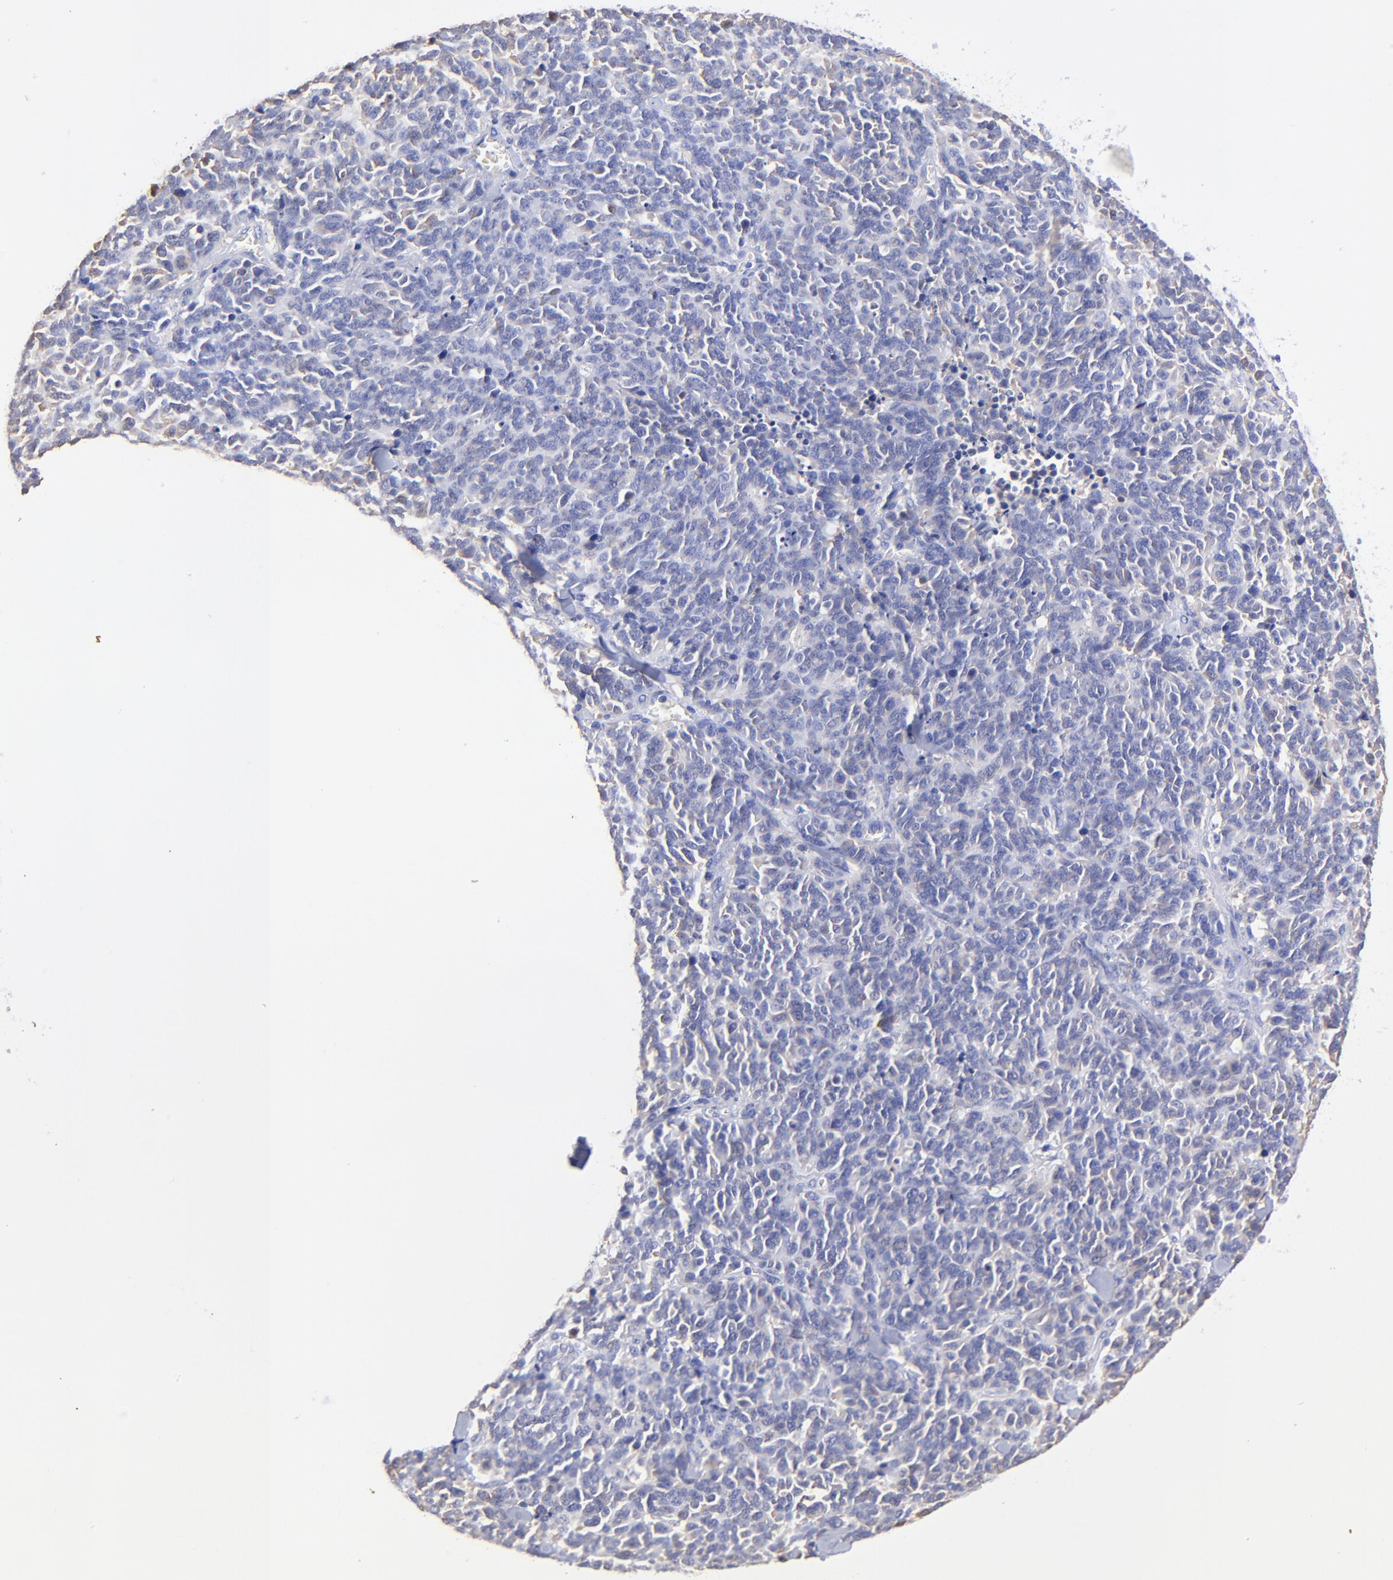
{"staining": {"intensity": "negative", "quantity": "none", "location": "none"}, "tissue": "lung cancer", "cell_type": "Tumor cells", "image_type": "cancer", "snomed": [{"axis": "morphology", "description": "Neoplasm, malignant, NOS"}, {"axis": "topography", "description": "Lung"}], "caption": "Neoplasm (malignant) (lung) was stained to show a protein in brown. There is no significant positivity in tumor cells. The staining is performed using DAB brown chromogen with nuclei counter-stained in using hematoxylin.", "gene": "ALDH1A1", "patient": {"sex": "female", "age": 58}}